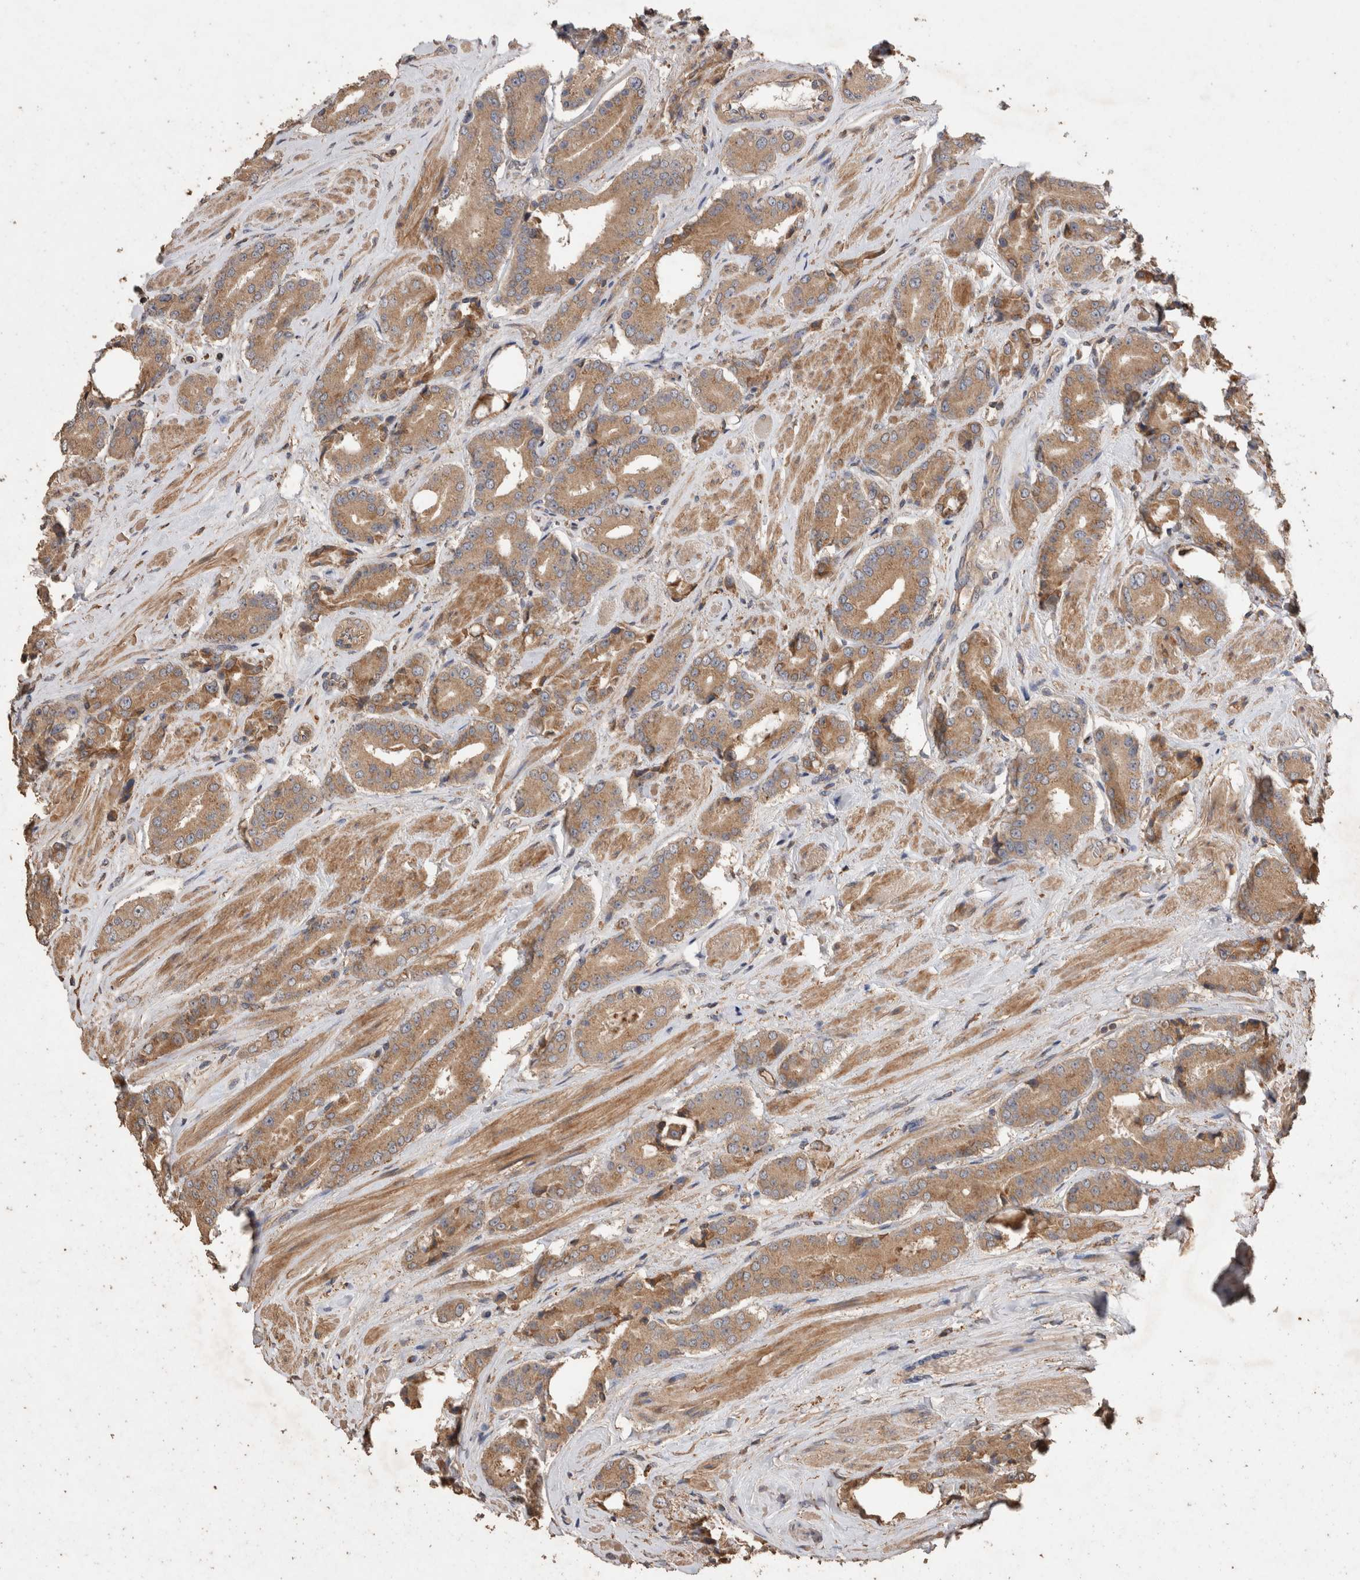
{"staining": {"intensity": "moderate", "quantity": ">75%", "location": "cytoplasmic/membranous"}, "tissue": "prostate cancer", "cell_type": "Tumor cells", "image_type": "cancer", "snomed": [{"axis": "morphology", "description": "Adenocarcinoma, High grade"}, {"axis": "topography", "description": "Prostate"}], "caption": "High-power microscopy captured an immunohistochemistry micrograph of prostate cancer (high-grade adenocarcinoma), revealing moderate cytoplasmic/membranous positivity in approximately >75% of tumor cells.", "gene": "SNX31", "patient": {"sex": "male", "age": 71}}